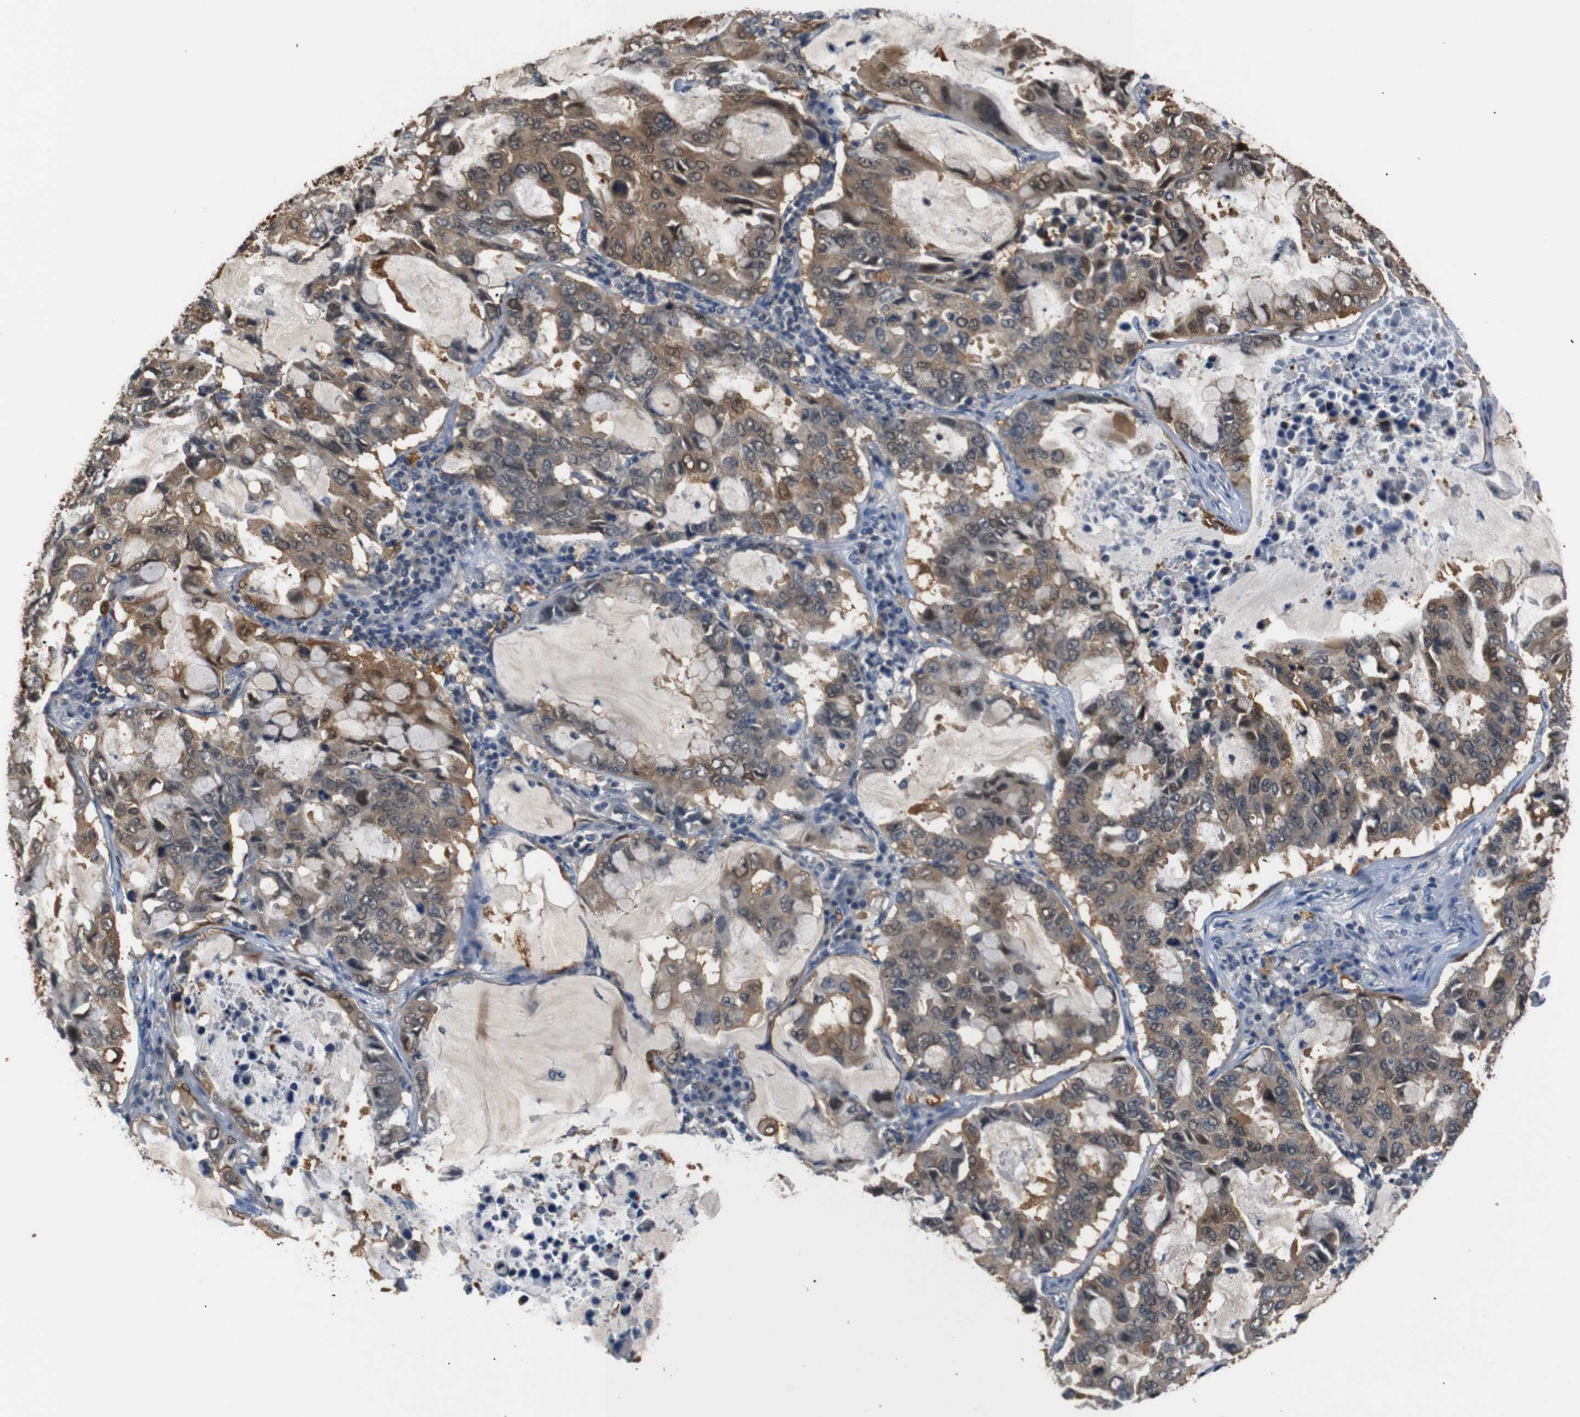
{"staining": {"intensity": "weak", "quantity": ">75%", "location": "cytoplasmic/membranous"}, "tissue": "lung cancer", "cell_type": "Tumor cells", "image_type": "cancer", "snomed": [{"axis": "morphology", "description": "Adenocarcinoma, NOS"}, {"axis": "topography", "description": "Lung"}], "caption": "Human adenocarcinoma (lung) stained with a protein marker exhibits weak staining in tumor cells.", "gene": "SFN", "patient": {"sex": "male", "age": 64}}